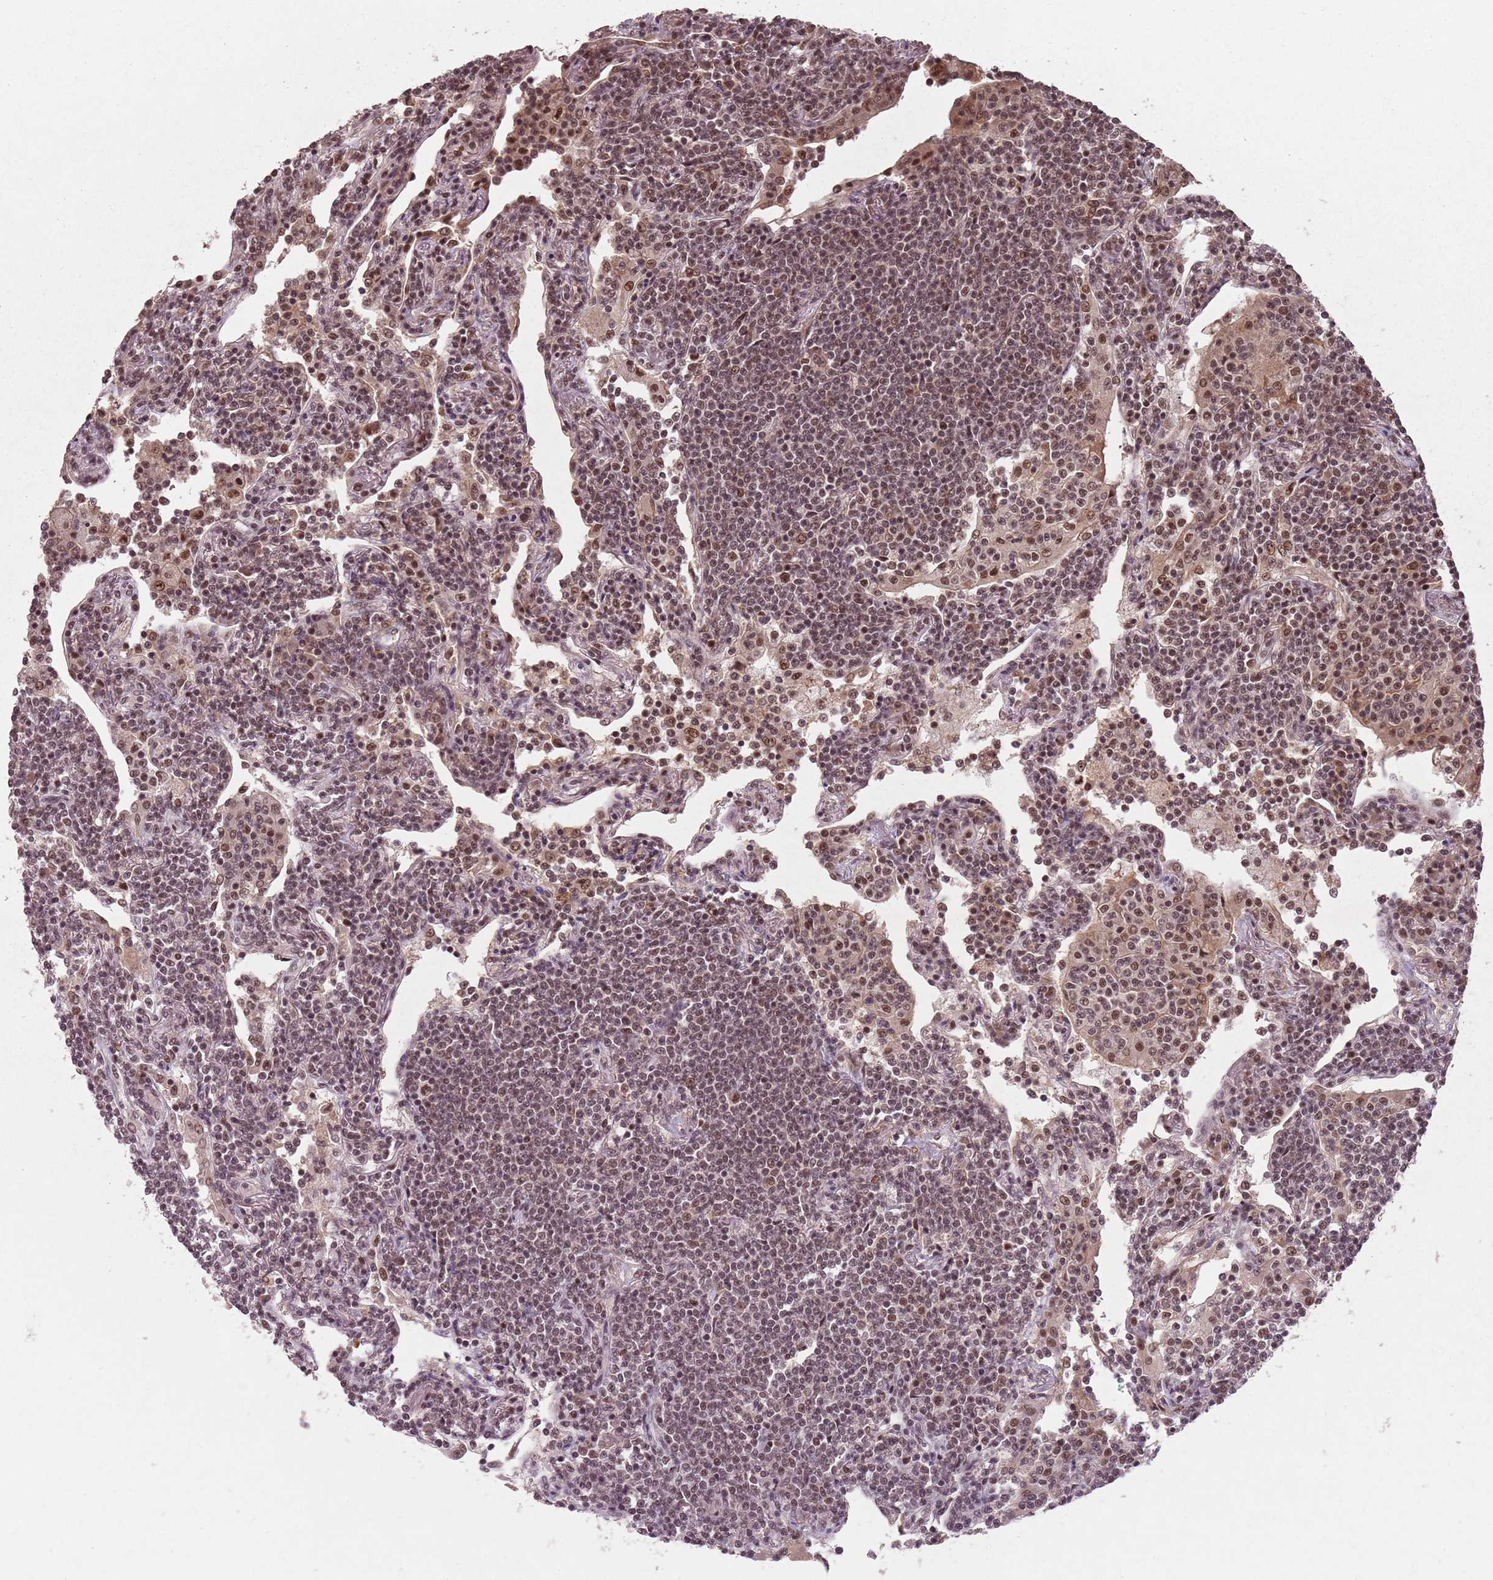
{"staining": {"intensity": "moderate", "quantity": "25%-75%", "location": "nuclear"}, "tissue": "lymphoma", "cell_type": "Tumor cells", "image_type": "cancer", "snomed": [{"axis": "morphology", "description": "Malignant lymphoma, non-Hodgkin's type, Low grade"}, {"axis": "topography", "description": "Lung"}], "caption": "A medium amount of moderate nuclear positivity is identified in approximately 25%-75% of tumor cells in malignant lymphoma, non-Hodgkin's type (low-grade) tissue.", "gene": "NCBP1", "patient": {"sex": "female", "age": 71}}